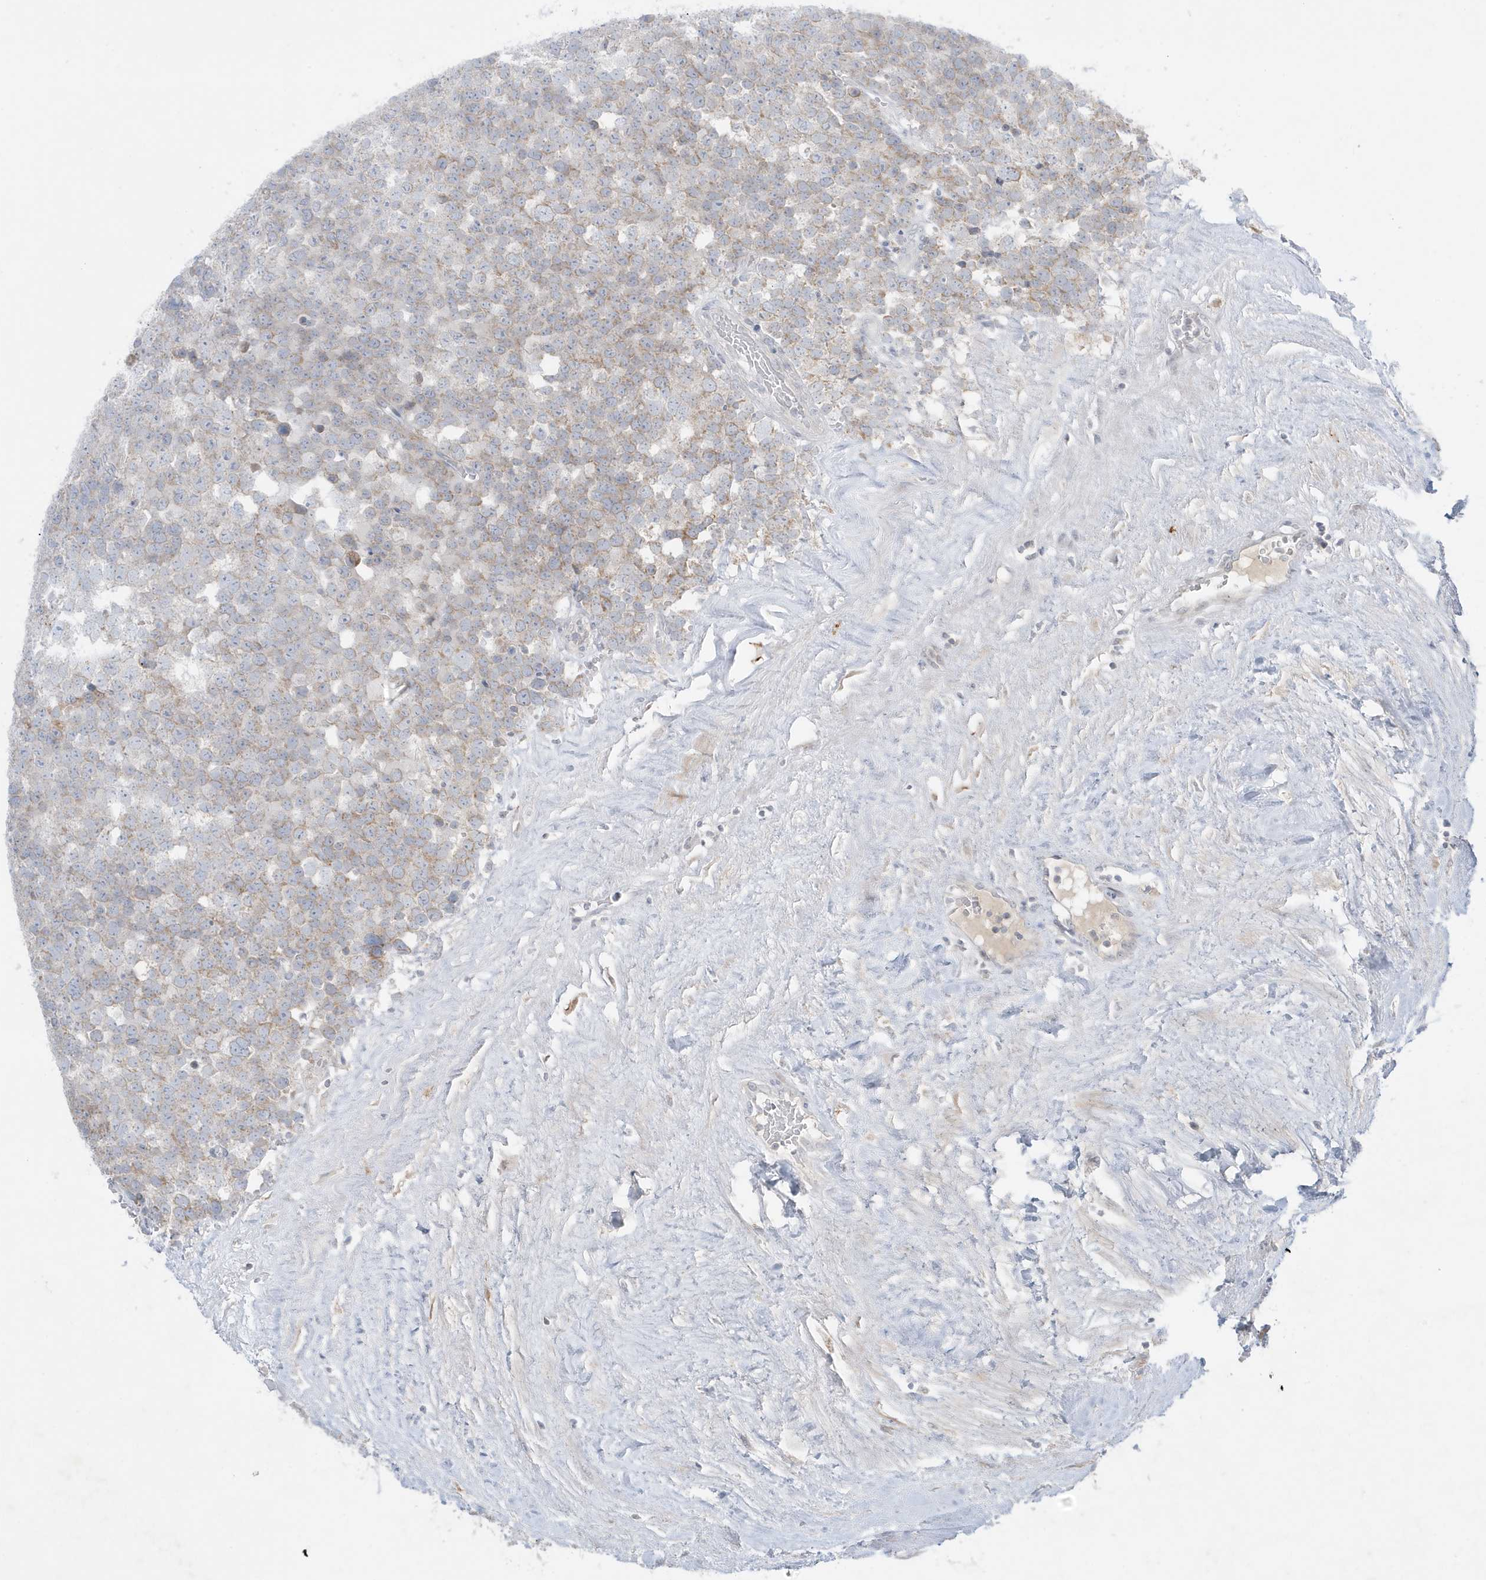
{"staining": {"intensity": "weak", "quantity": "<25%", "location": "cytoplasmic/membranous"}, "tissue": "testis cancer", "cell_type": "Tumor cells", "image_type": "cancer", "snomed": [{"axis": "morphology", "description": "Seminoma, NOS"}, {"axis": "topography", "description": "Testis"}], "caption": "High magnification brightfield microscopy of testis cancer (seminoma) stained with DAB (brown) and counterstained with hematoxylin (blue): tumor cells show no significant positivity.", "gene": "FNDC1", "patient": {"sex": "male", "age": 71}}